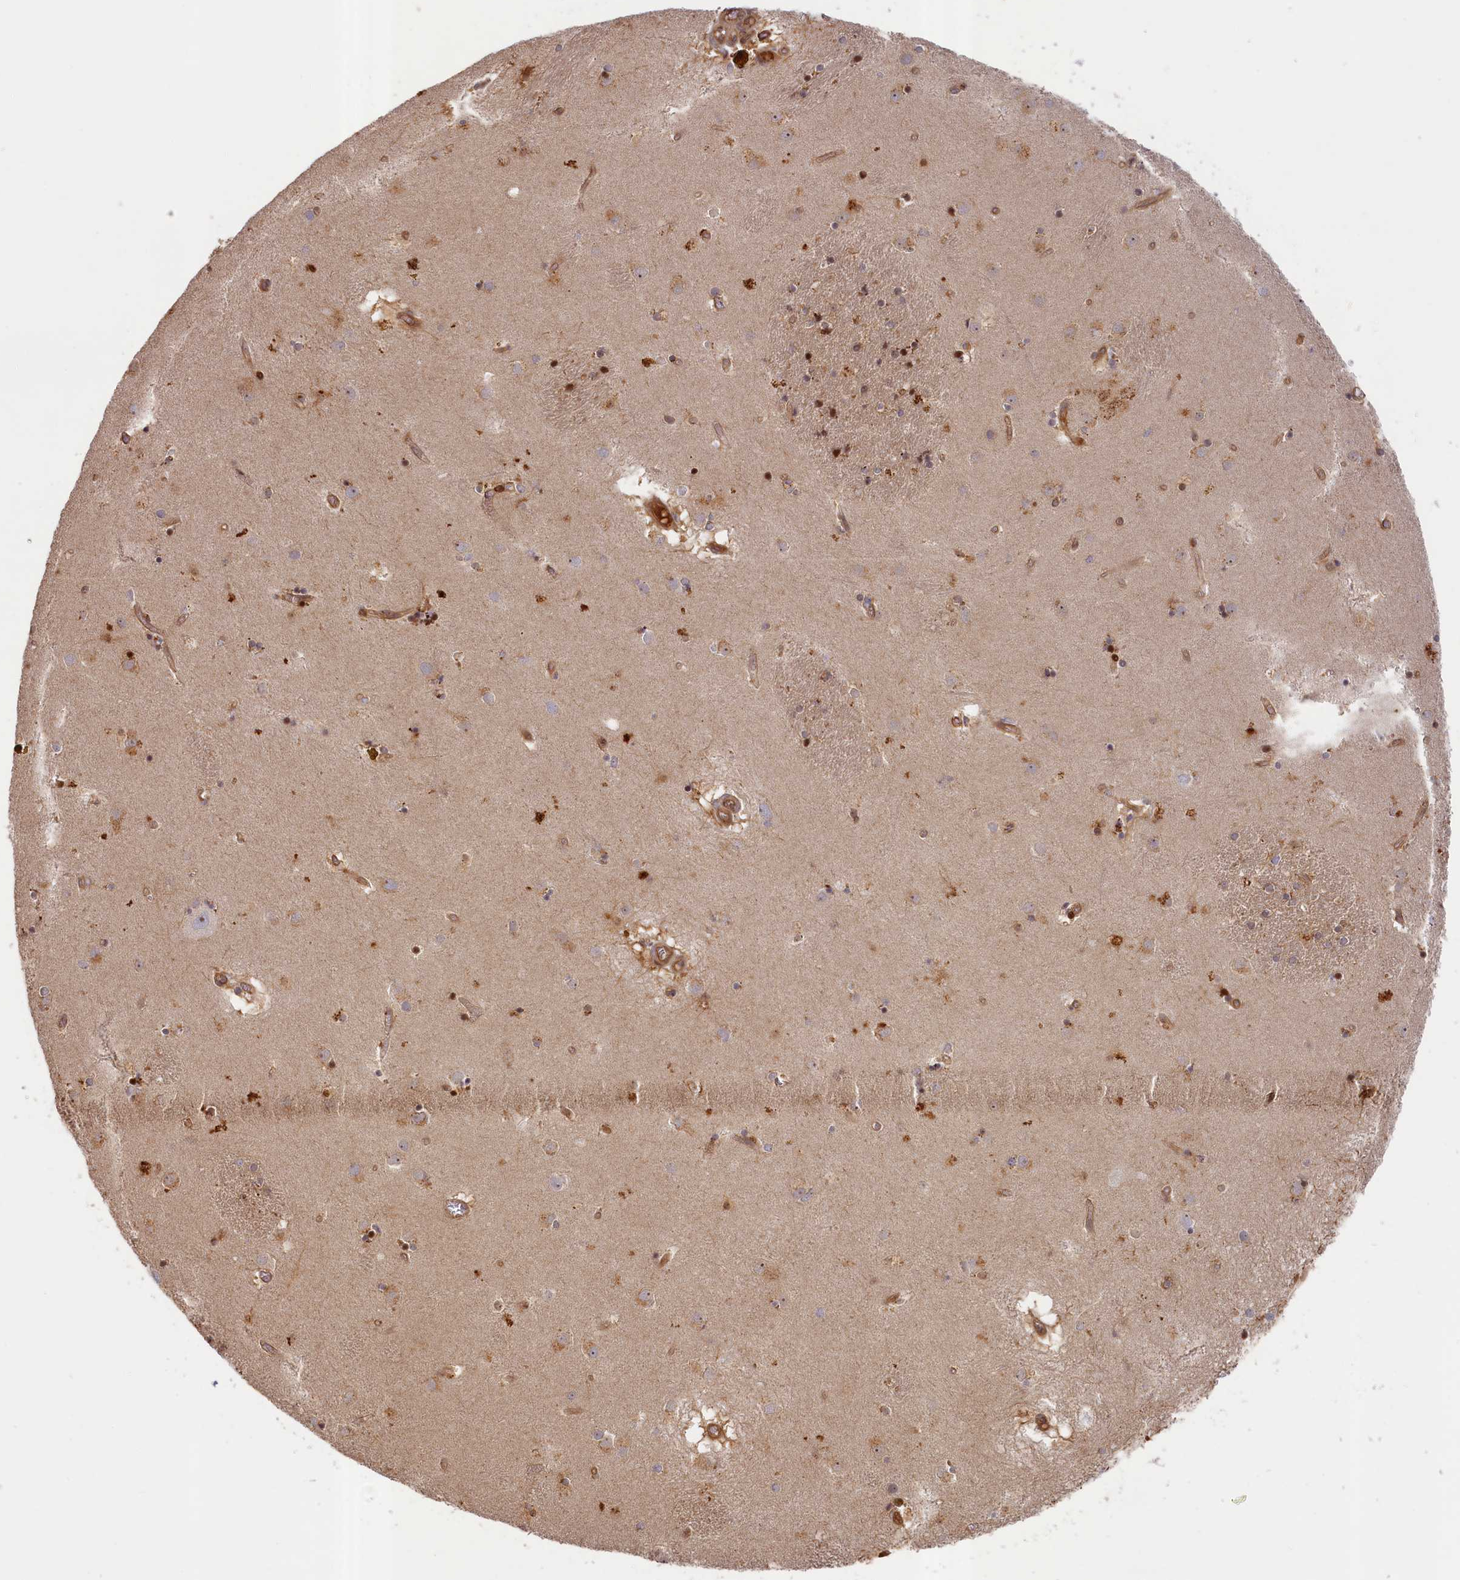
{"staining": {"intensity": "weak", "quantity": "<25%", "location": "cytoplasmic/membranous,nuclear"}, "tissue": "caudate", "cell_type": "Glial cells", "image_type": "normal", "snomed": [{"axis": "morphology", "description": "Normal tissue, NOS"}, {"axis": "topography", "description": "Lateral ventricle wall"}], "caption": "This histopathology image is of unremarkable caudate stained with IHC to label a protein in brown with the nuclei are counter-stained blue. There is no expression in glial cells. (DAB (3,3'-diaminobenzidine) immunohistochemistry visualized using brightfield microscopy, high magnification).", "gene": "CEP44", "patient": {"sex": "male", "age": 70}}